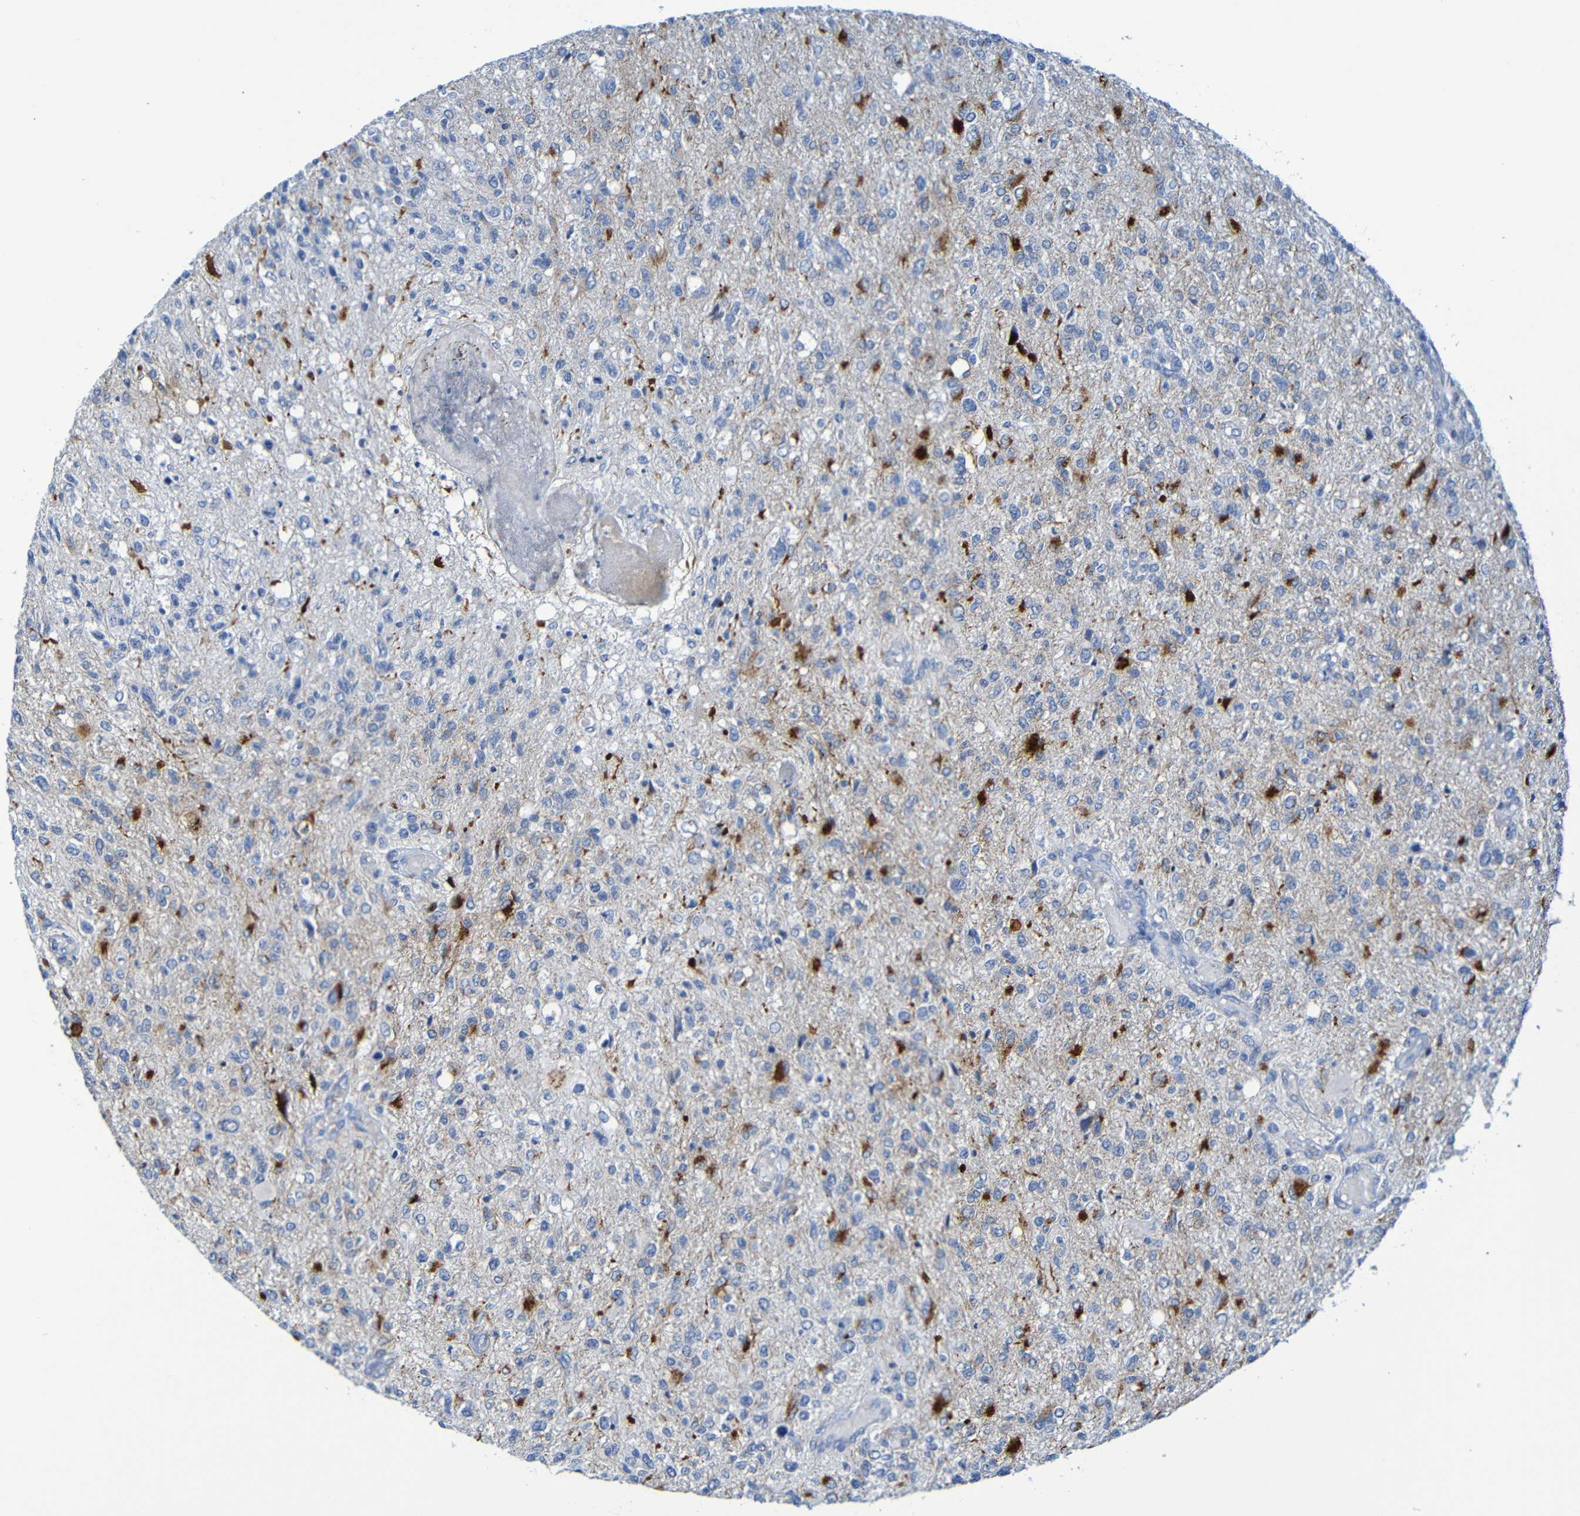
{"staining": {"intensity": "strong", "quantity": "25%-75%", "location": "cytoplasmic/membranous"}, "tissue": "glioma", "cell_type": "Tumor cells", "image_type": "cancer", "snomed": [{"axis": "morphology", "description": "Glioma, malignant, High grade"}, {"axis": "topography", "description": "Cerebral cortex"}], "caption": "DAB immunohistochemical staining of malignant glioma (high-grade) shows strong cytoplasmic/membranous protein staining in approximately 25%-75% of tumor cells.", "gene": "IL10", "patient": {"sex": "male", "age": 76}}